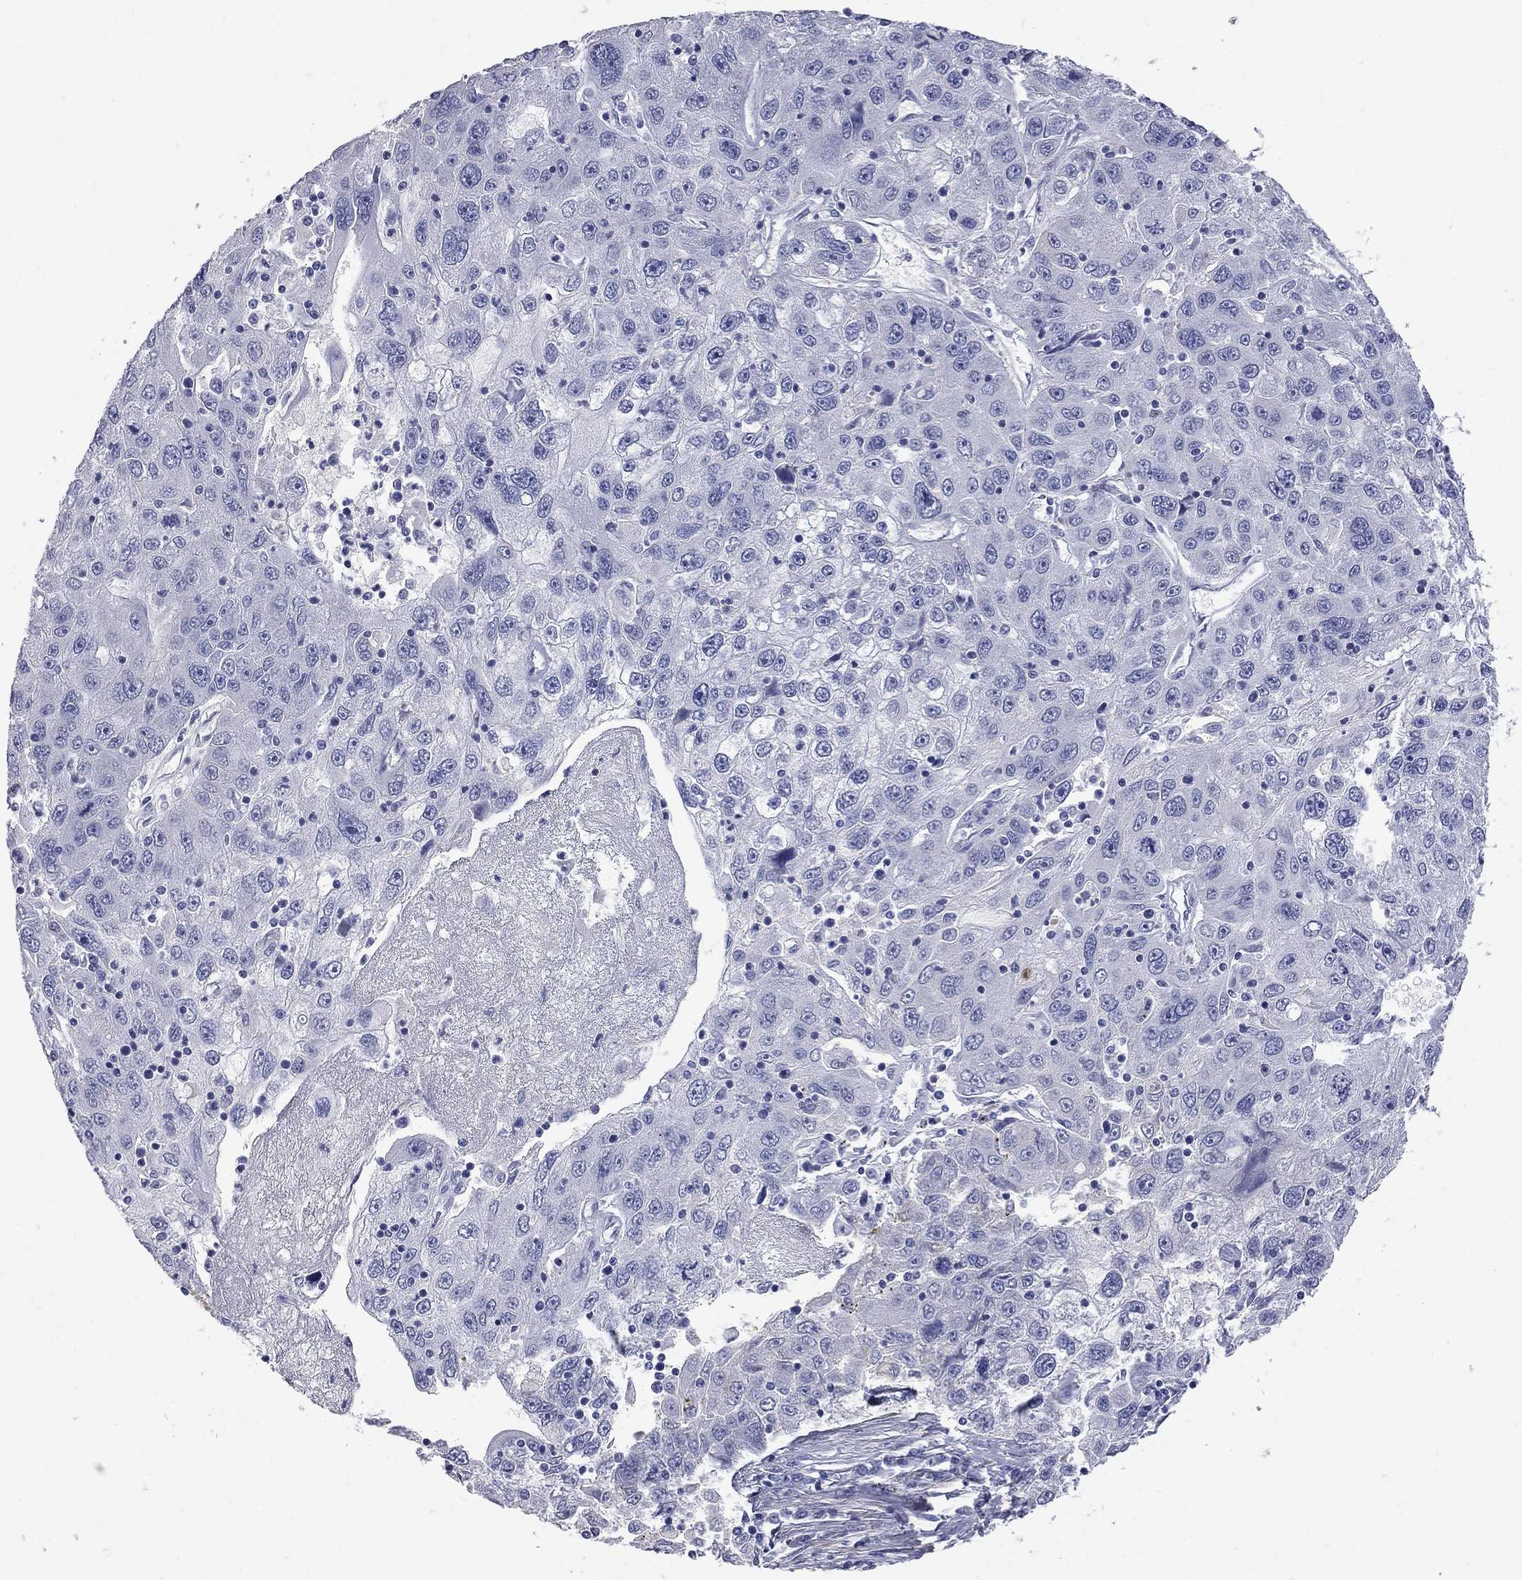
{"staining": {"intensity": "negative", "quantity": "none", "location": "none"}, "tissue": "stomach cancer", "cell_type": "Tumor cells", "image_type": "cancer", "snomed": [{"axis": "morphology", "description": "Adenocarcinoma, NOS"}, {"axis": "topography", "description": "Stomach"}], "caption": "This is a micrograph of IHC staining of stomach cancer (adenocarcinoma), which shows no expression in tumor cells.", "gene": "FAM221B", "patient": {"sex": "male", "age": 56}}